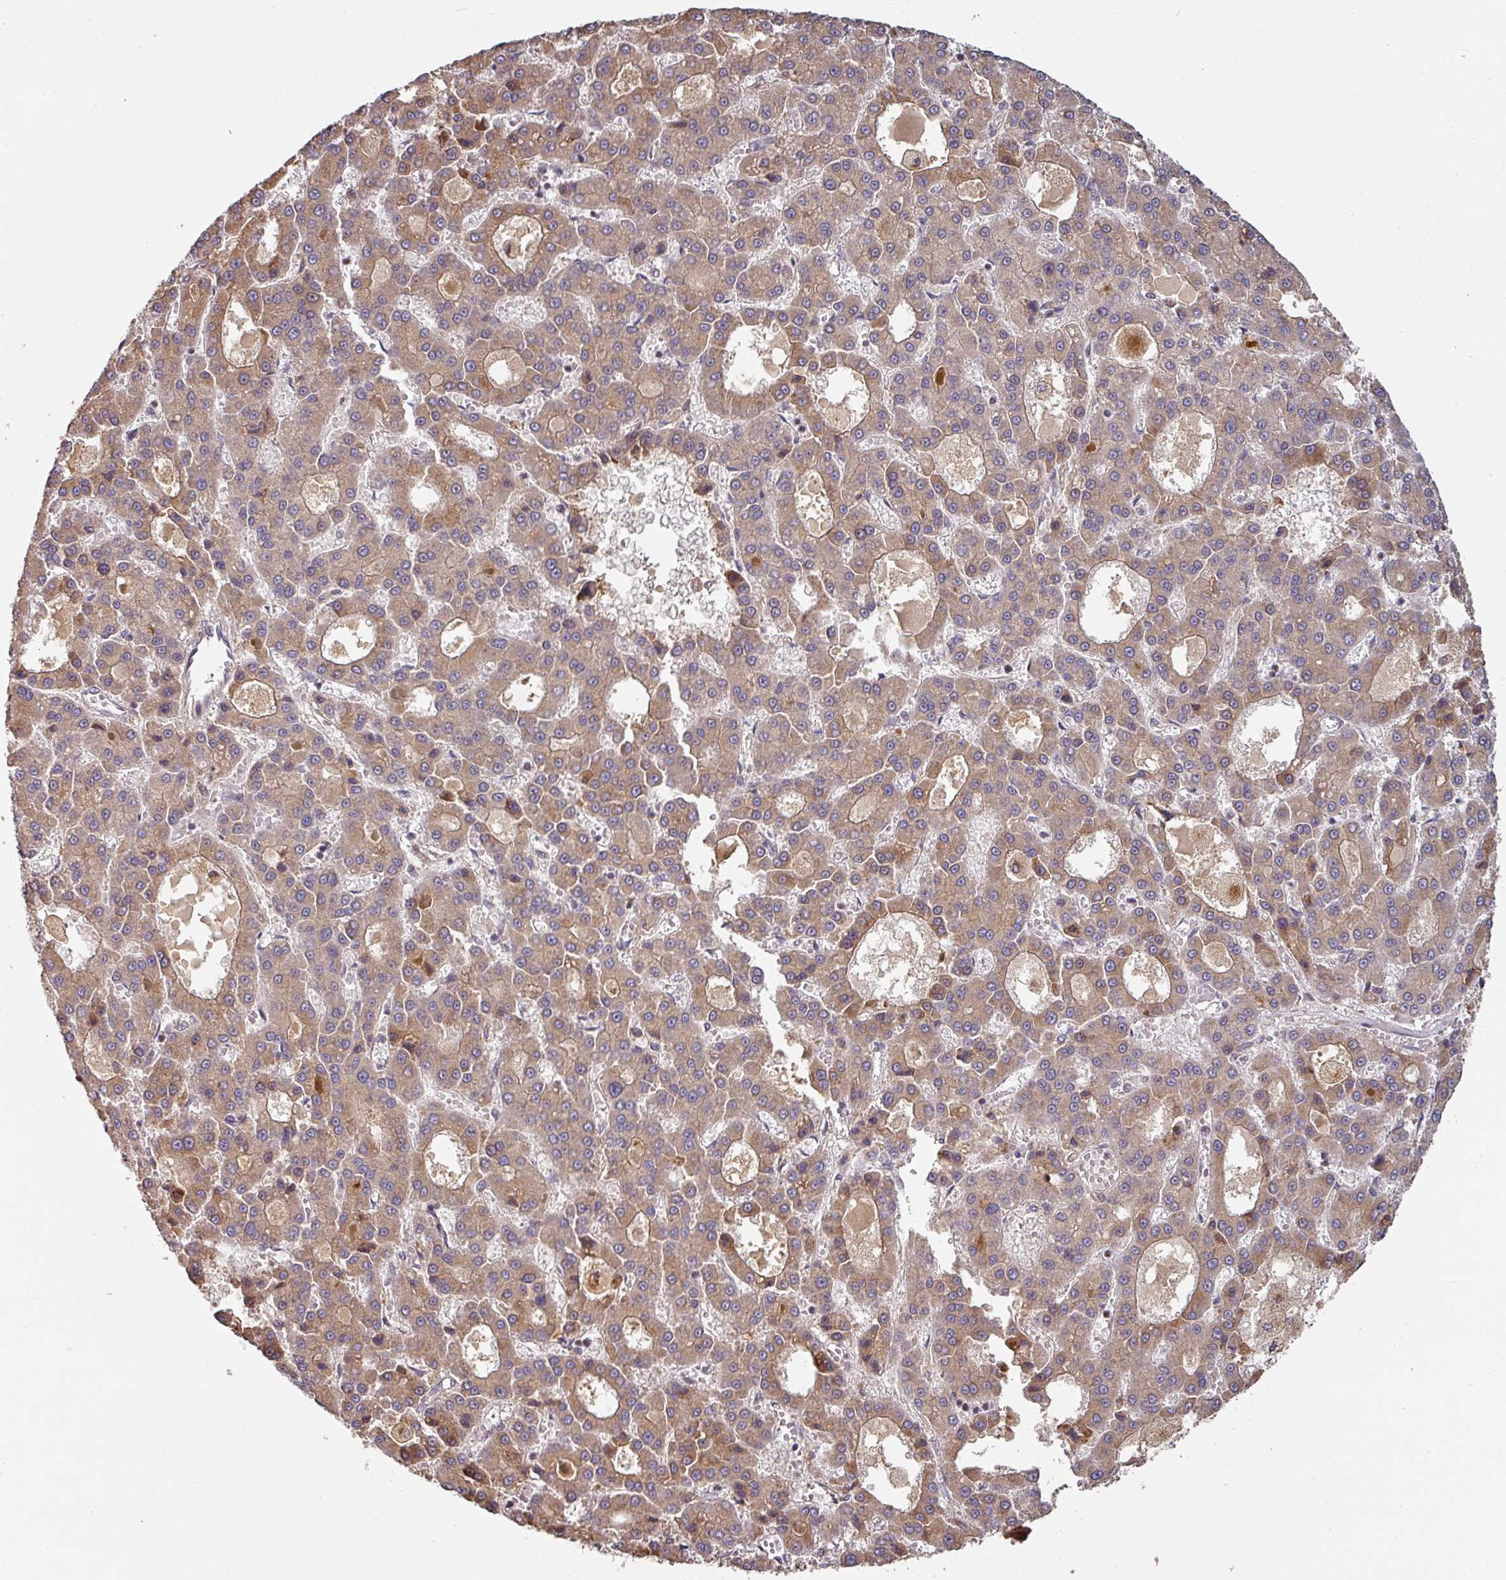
{"staining": {"intensity": "moderate", "quantity": ">75%", "location": "cytoplasmic/membranous"}, "tissue": "liver cancer", "cell_type": "Tumor cells", "image_type": "cancer", "snomed": [{"axis": "morphology", "description": "Carcinoma, Hepatocellular, NOS"}, {"axis": "topography", "description": "Liver"}], "caption": "Brown immunohistochemical staining in hepatocellular carcinoma (liver) reveals moderate cytoplasmic/membranous positivity in about >75% of tumor cells.", "gene": "SIK1", "patient": {"sex": "male", "age": 70}}